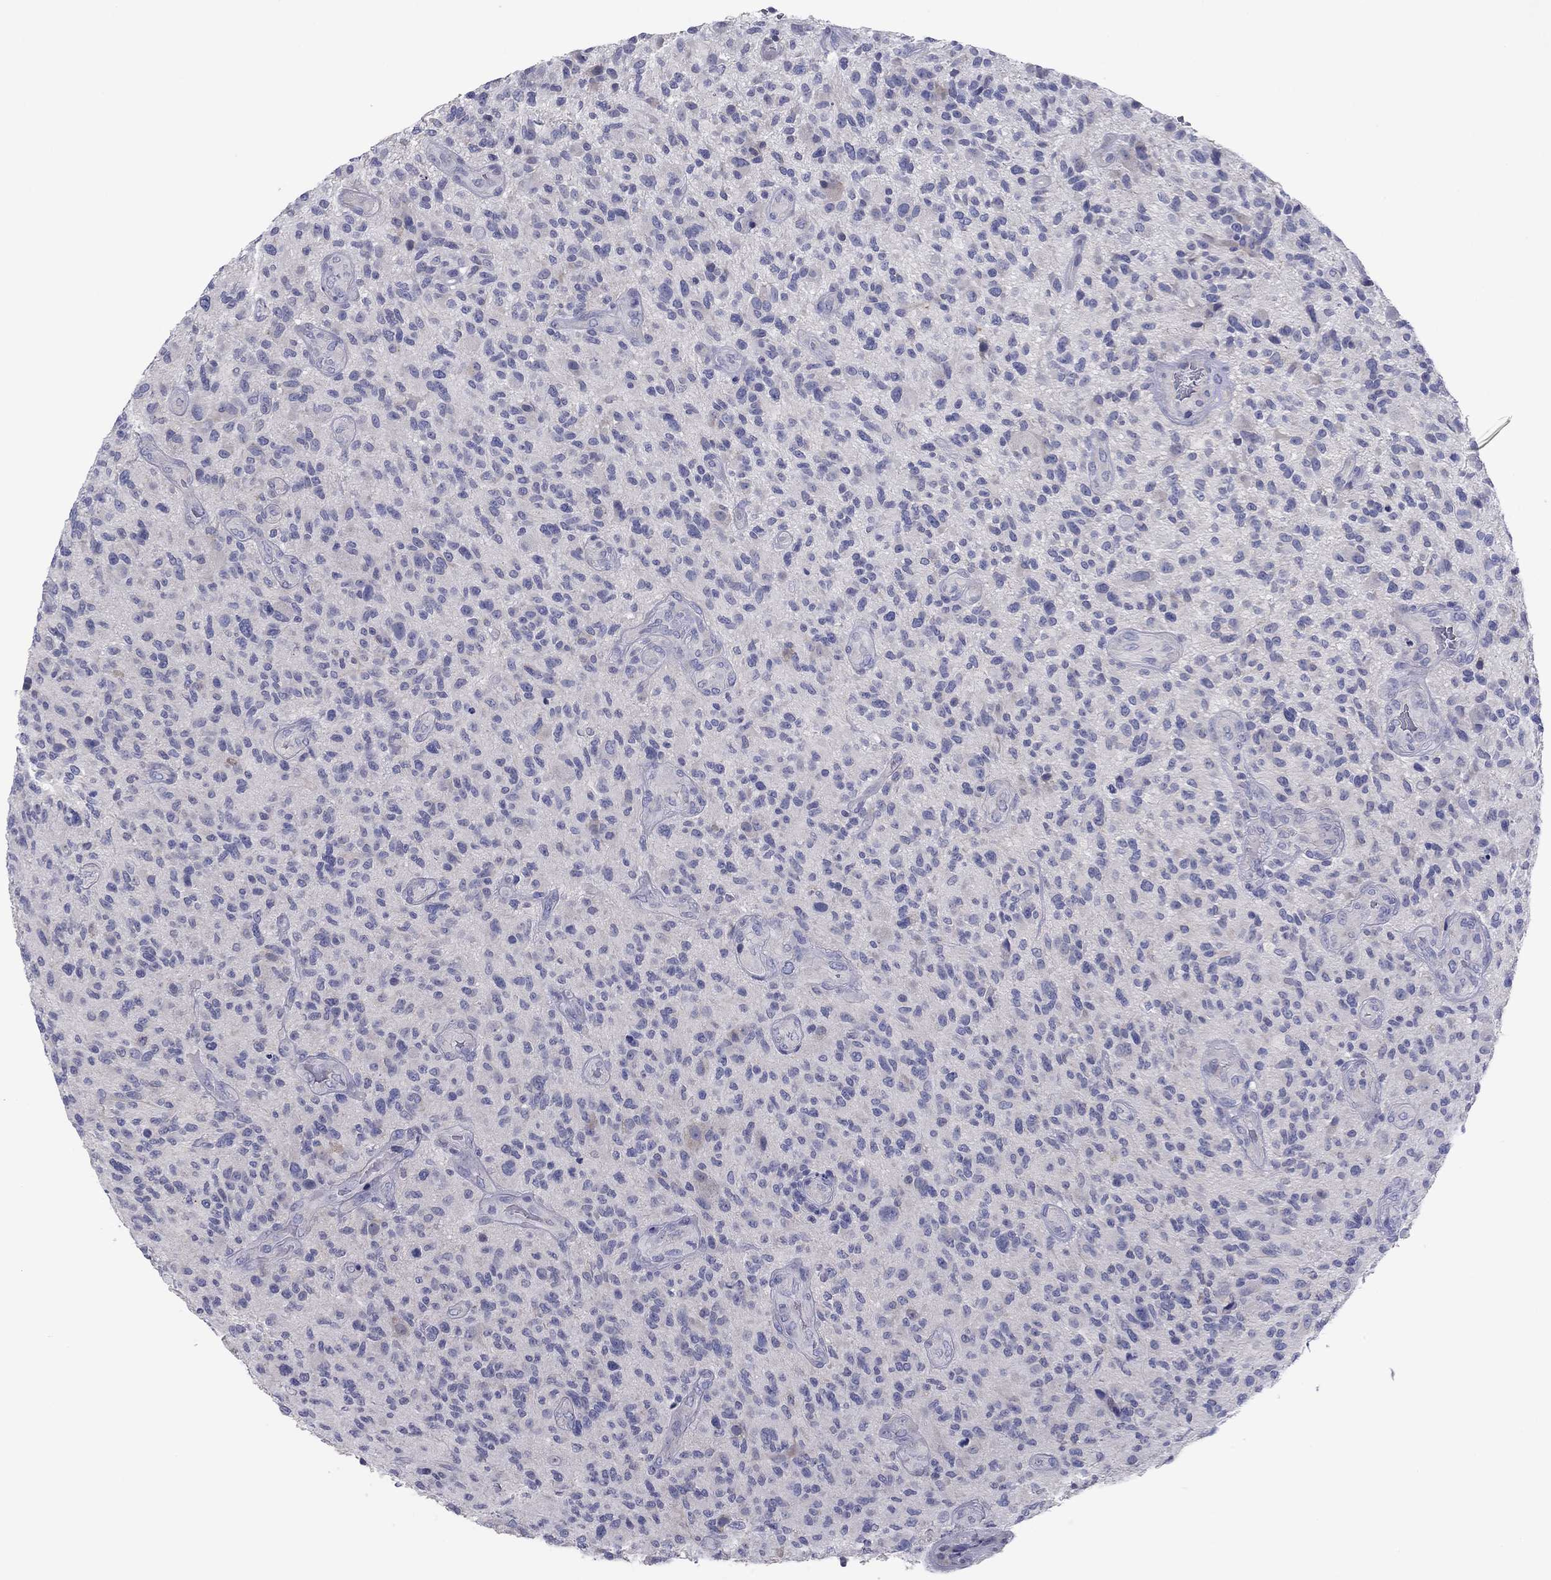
{"staining": {"intensity": "negative", "quantity": "none", "location": "none"}, "tissue": "glioma", "cell_type": "Tumor cells", "image_type": "cancer", "snomed": [{"axis": "morphology", "description": "Glioma, malignant, High grade"}, {"axis": "topography", "description": "Brain"}], "caption": "The IHC histopathology image has no significant staining in tumor cells of glioma tissue.", "gene": "GRK7", "patient": {"sex": "male", "age": 47}}